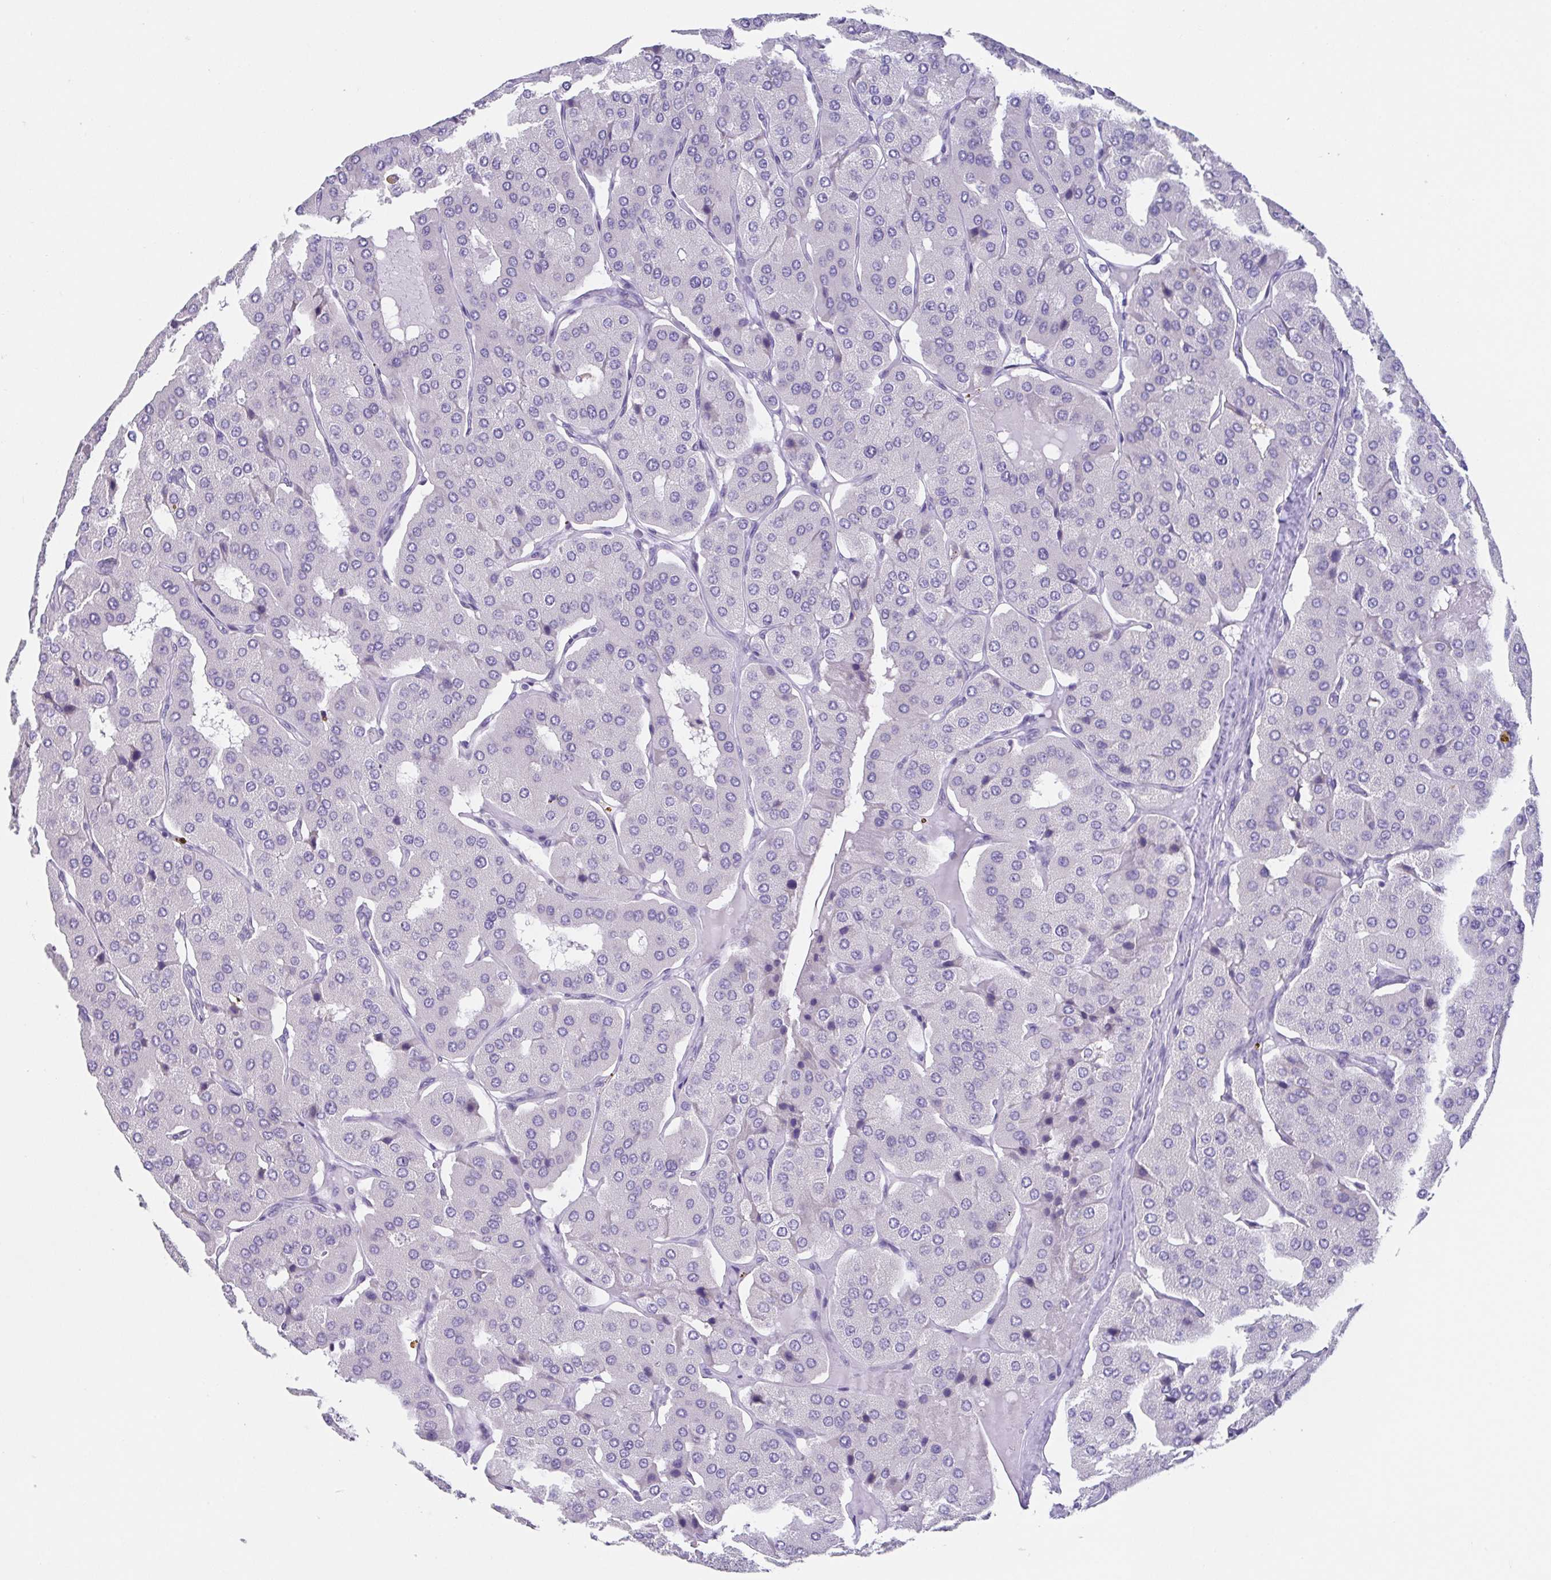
{"staining": {"intensity": "negative", "quantity": "none", "location": "none"}, "tissue": "parathyroid gland", "cell_type": "Glandular cells", "image_type": "normal", "snomed": [{"axis": "morphology", "description": "Normal tissue, NOS"}, {"axis": "morphology", "description": "Adenoma, NOS"}, {"axis": "topography", "description": "Parathyroid gland"}], "caption": "DAB (3,3'-diaminobenzidine) immunohistochemical staining of benign human parathyroid gland reveals no significant staining in glandular cells.", "gene": "RDH11", "patient": {"sex": "female", "age": 86}}